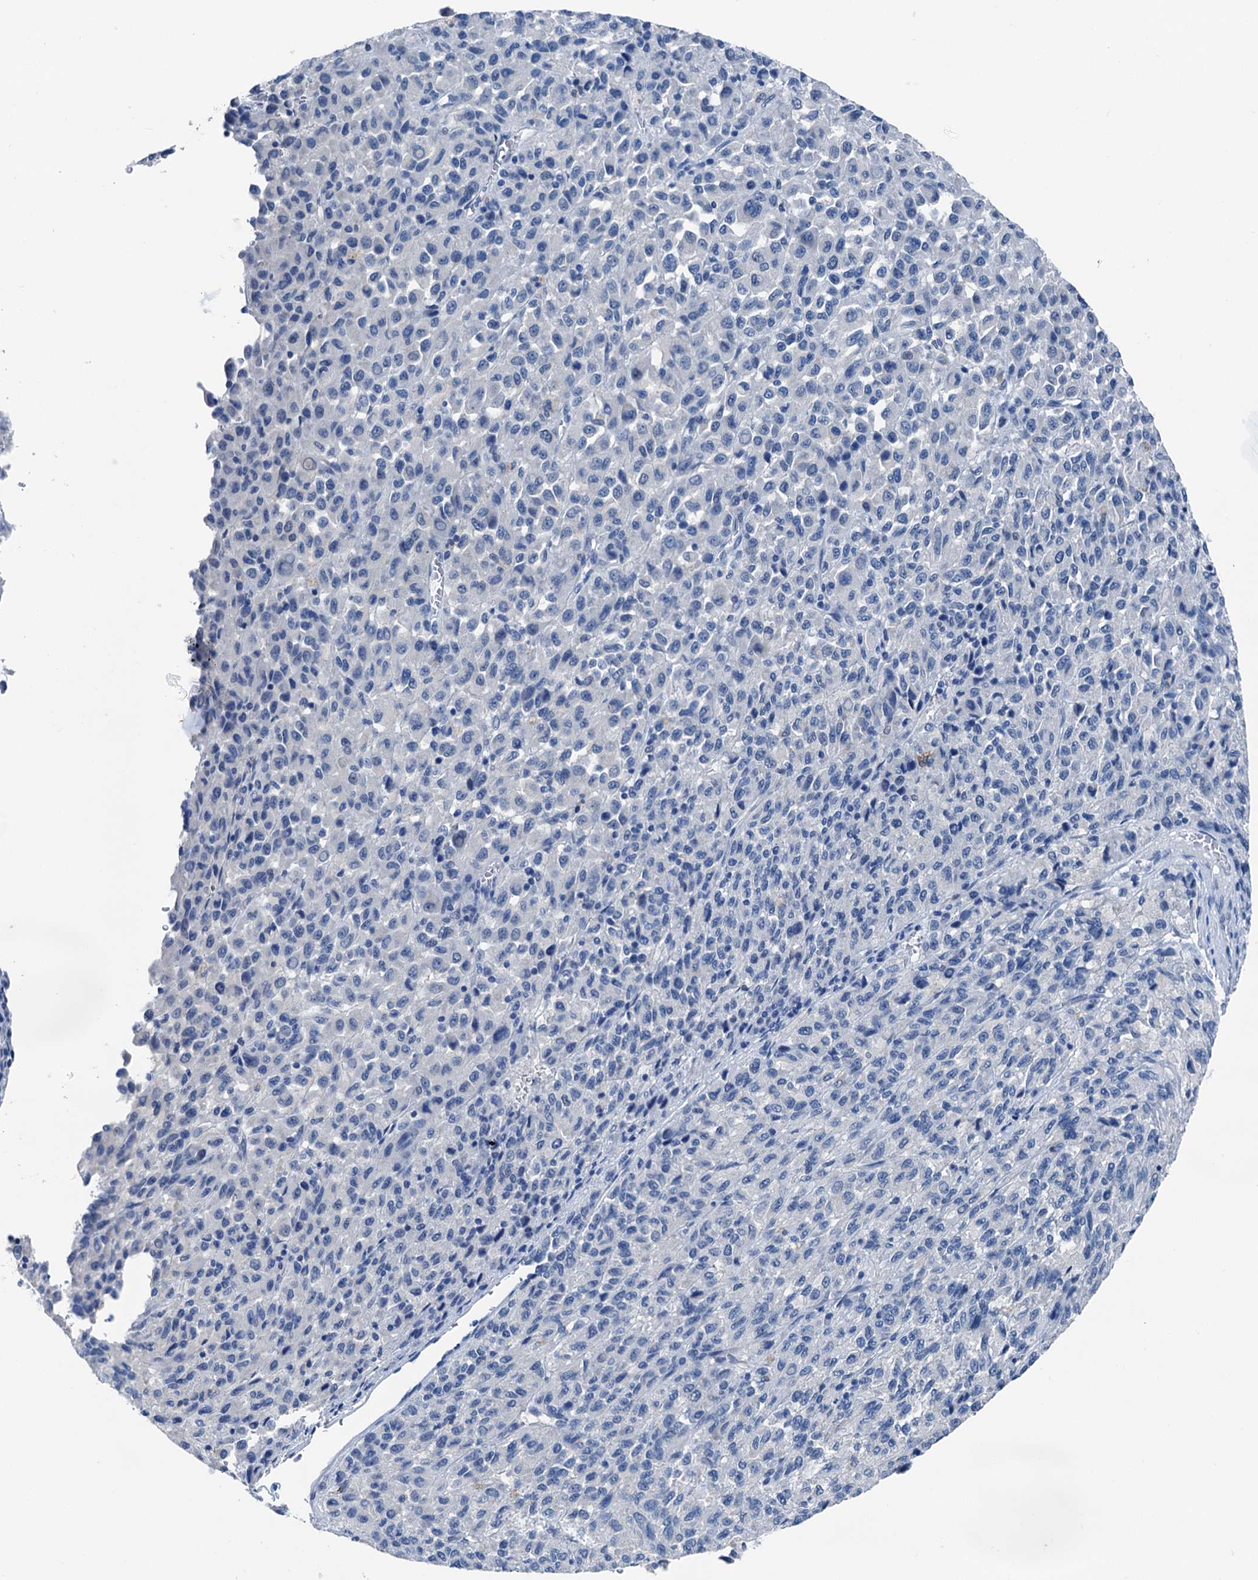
{"staining": {"intensity": "negative", "quantity": "none", "location": "none"}, "tissue": "melanoma", "cell_type": "Tumor cells", "image_type": "cancer", "snomed": [{"axis": "morphology", "description": "Malignant melanoma, Metastatic site"}, {"axis": "topography", "description": "Lung"}], "caption": "DAB (3,3'-diaminobenzidine) immunohistochemical staining of melanoma shows no significant positivity in tumor cells.", "gene": "CBLN3", "patient": {"sex": "male", "age": 64}}